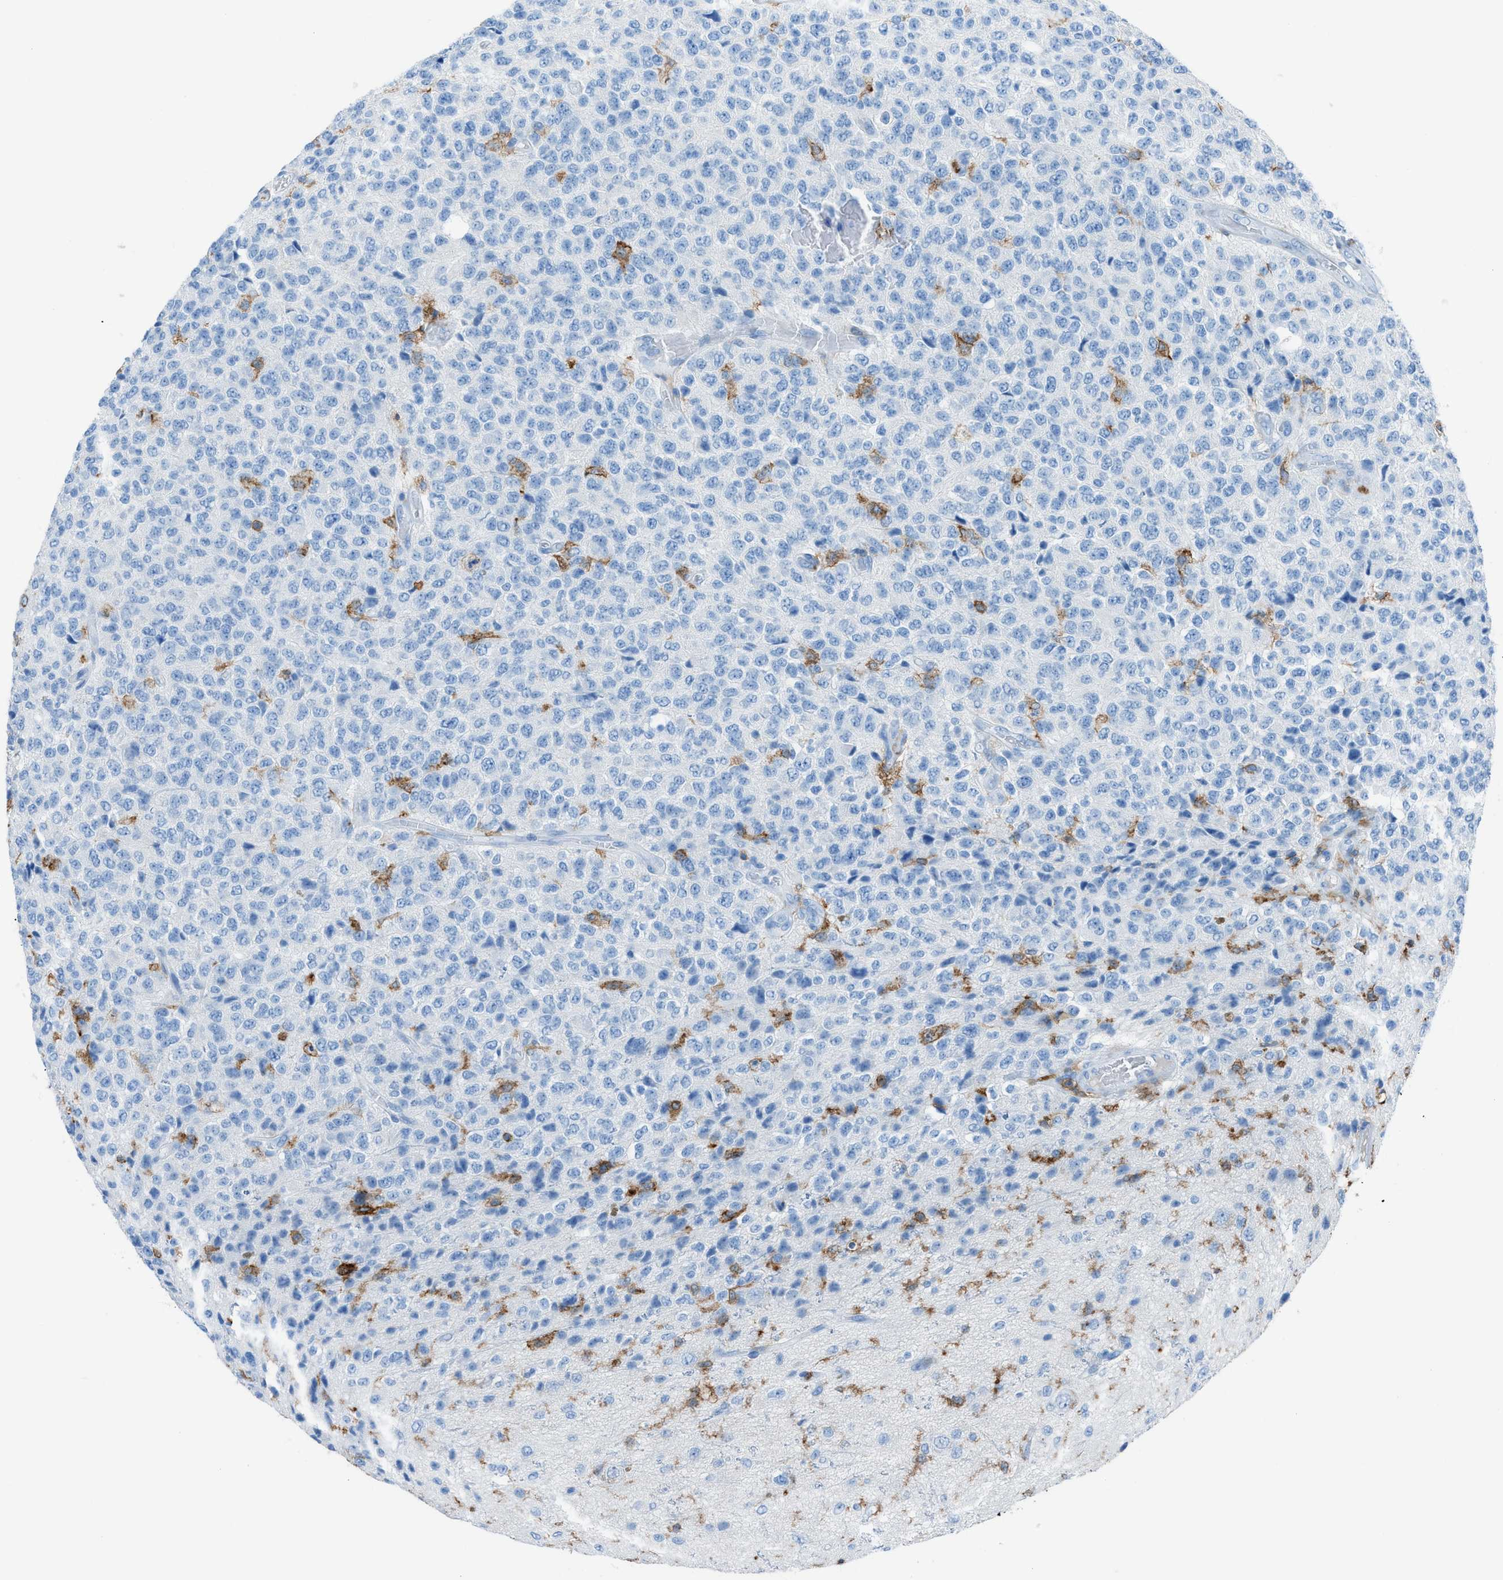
{"staining": {"intensity": "moderate", "quantity": "<25%", "location": "cytoplasmic/membranous"}, "tissue": "glioma", "cell_type": "Tumor cells", "image_type": "cancer", "snomed": [{"axis": "morphology", "description": "Glioma, malignant, High grade"}, {"axis": "topography", "description": "pancreas cauda"}], "caption": "Immunohistochemical staining of malignant glioma (high-grade) demonstrates low levels of moderate cytoplasmic/membranous protein positivity in about <25% of tumor cells.", "gene": "ITGB2", "patient": {"sex": "male", "age": 60}}